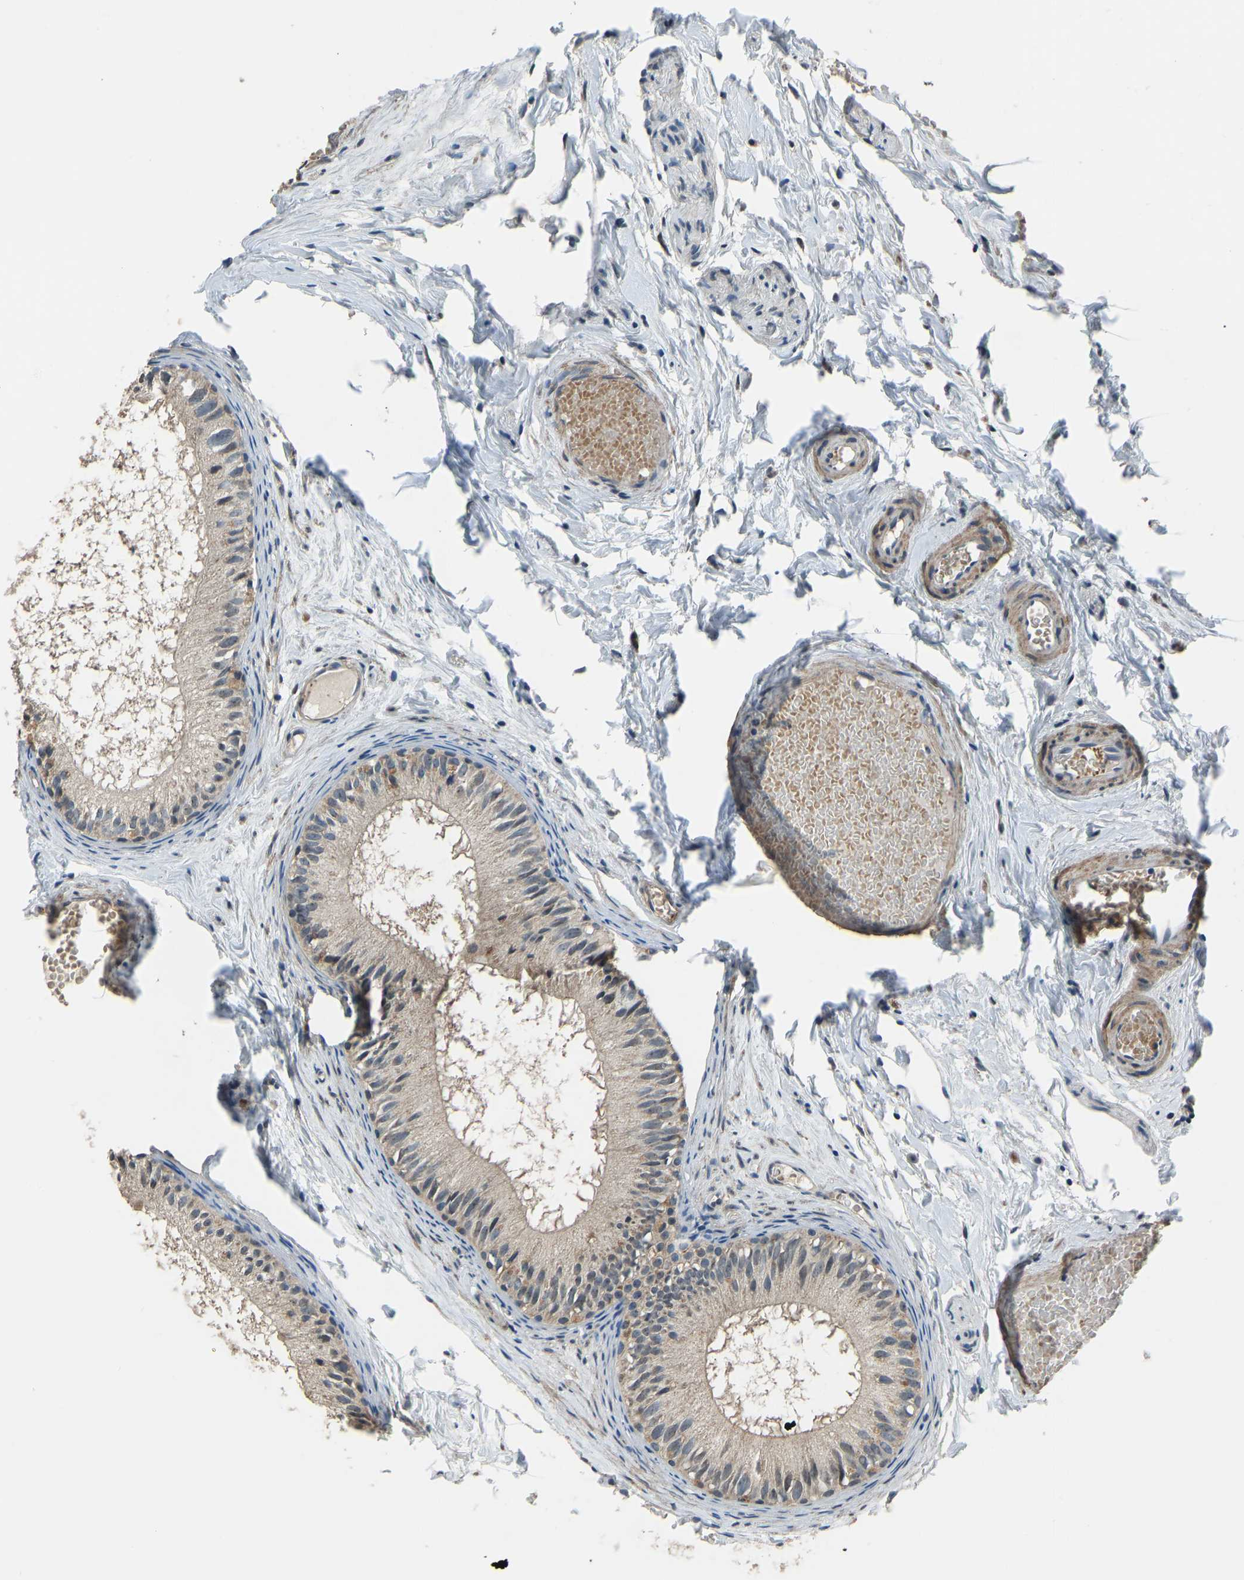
{"staining": {"intensity": "weak", "quantity": "25%-75%", "location": "cytoplasmic/membranous,nuclear"}, "tissue": "epididymis", "cell_type": "Glandular cells", "image_type": "normal", "snomed": [{"axis": "morphology", "description": "Normal tissue, NOS"}, {"axis": "topography", "description": "Epididymis"}], "caption": "Brown immunohistochemical staining in benign human epididymis reveals weak cytoplasmic/membranous,nuclear staining in about 25%-75% of glandular cells. The staining was performed using DAB, with brown indicating positive protein expression. Nuclei are stained blue with hematoxylin.", "gene": "FOS", "patient": {"sex": "male", "age": 46}}